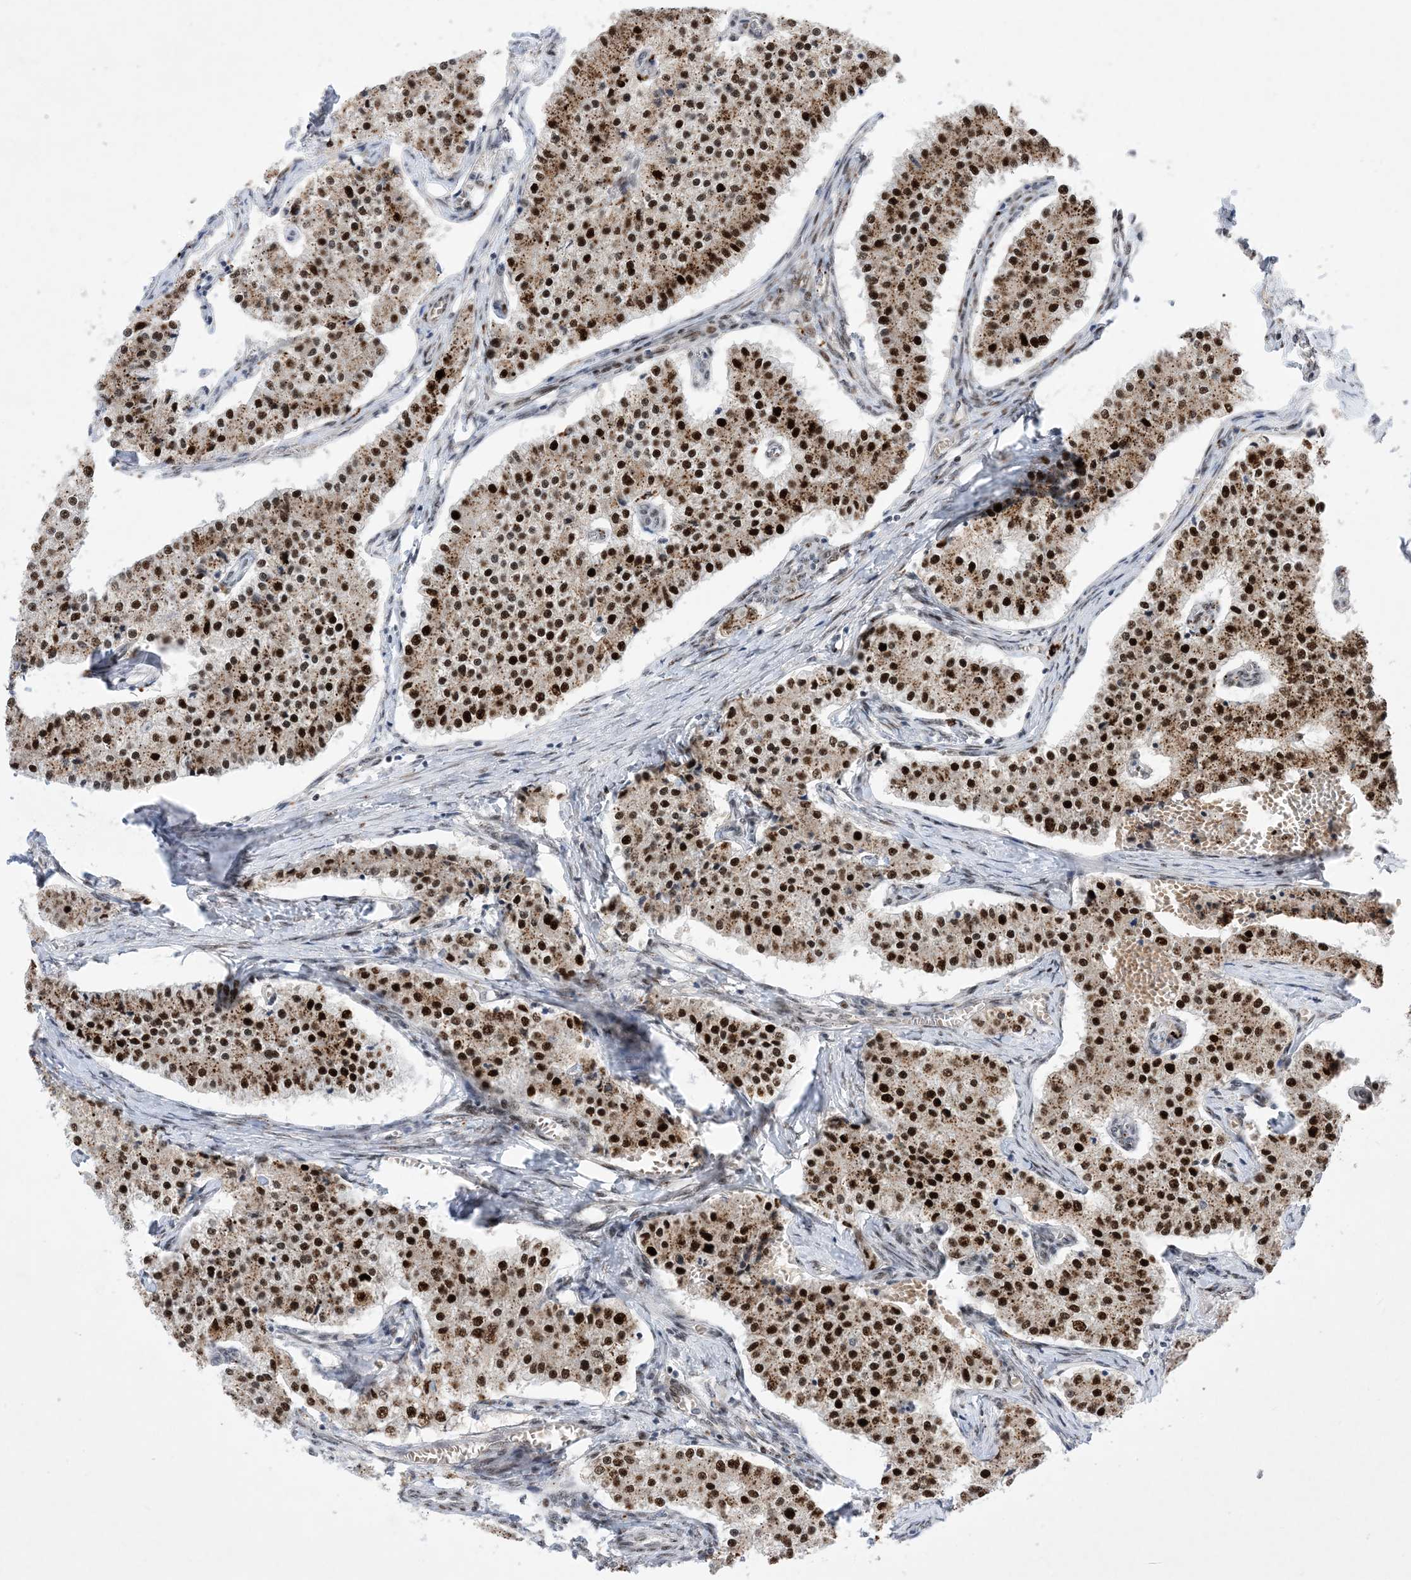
{"staining": {"intensity": "strong", "quantity": ">75%", "location": "nuclear"}, "tissue": "carcinoid", "cell_type": "Tumor cells", "image_type": "cancer", "snomed": [{"axis": "morphology", "description": "Carcinoid, malignant, NOS"}, {"axis": "topography", "description": "Colon"}], "caption": "Human carcinoid (malignant) stained with a brown dye demonstrates strong nuclear positive positivity in about >75% of tumor cells.", "gene": "TSPYL1", "patient": {"sex": "female", "age": 52}}